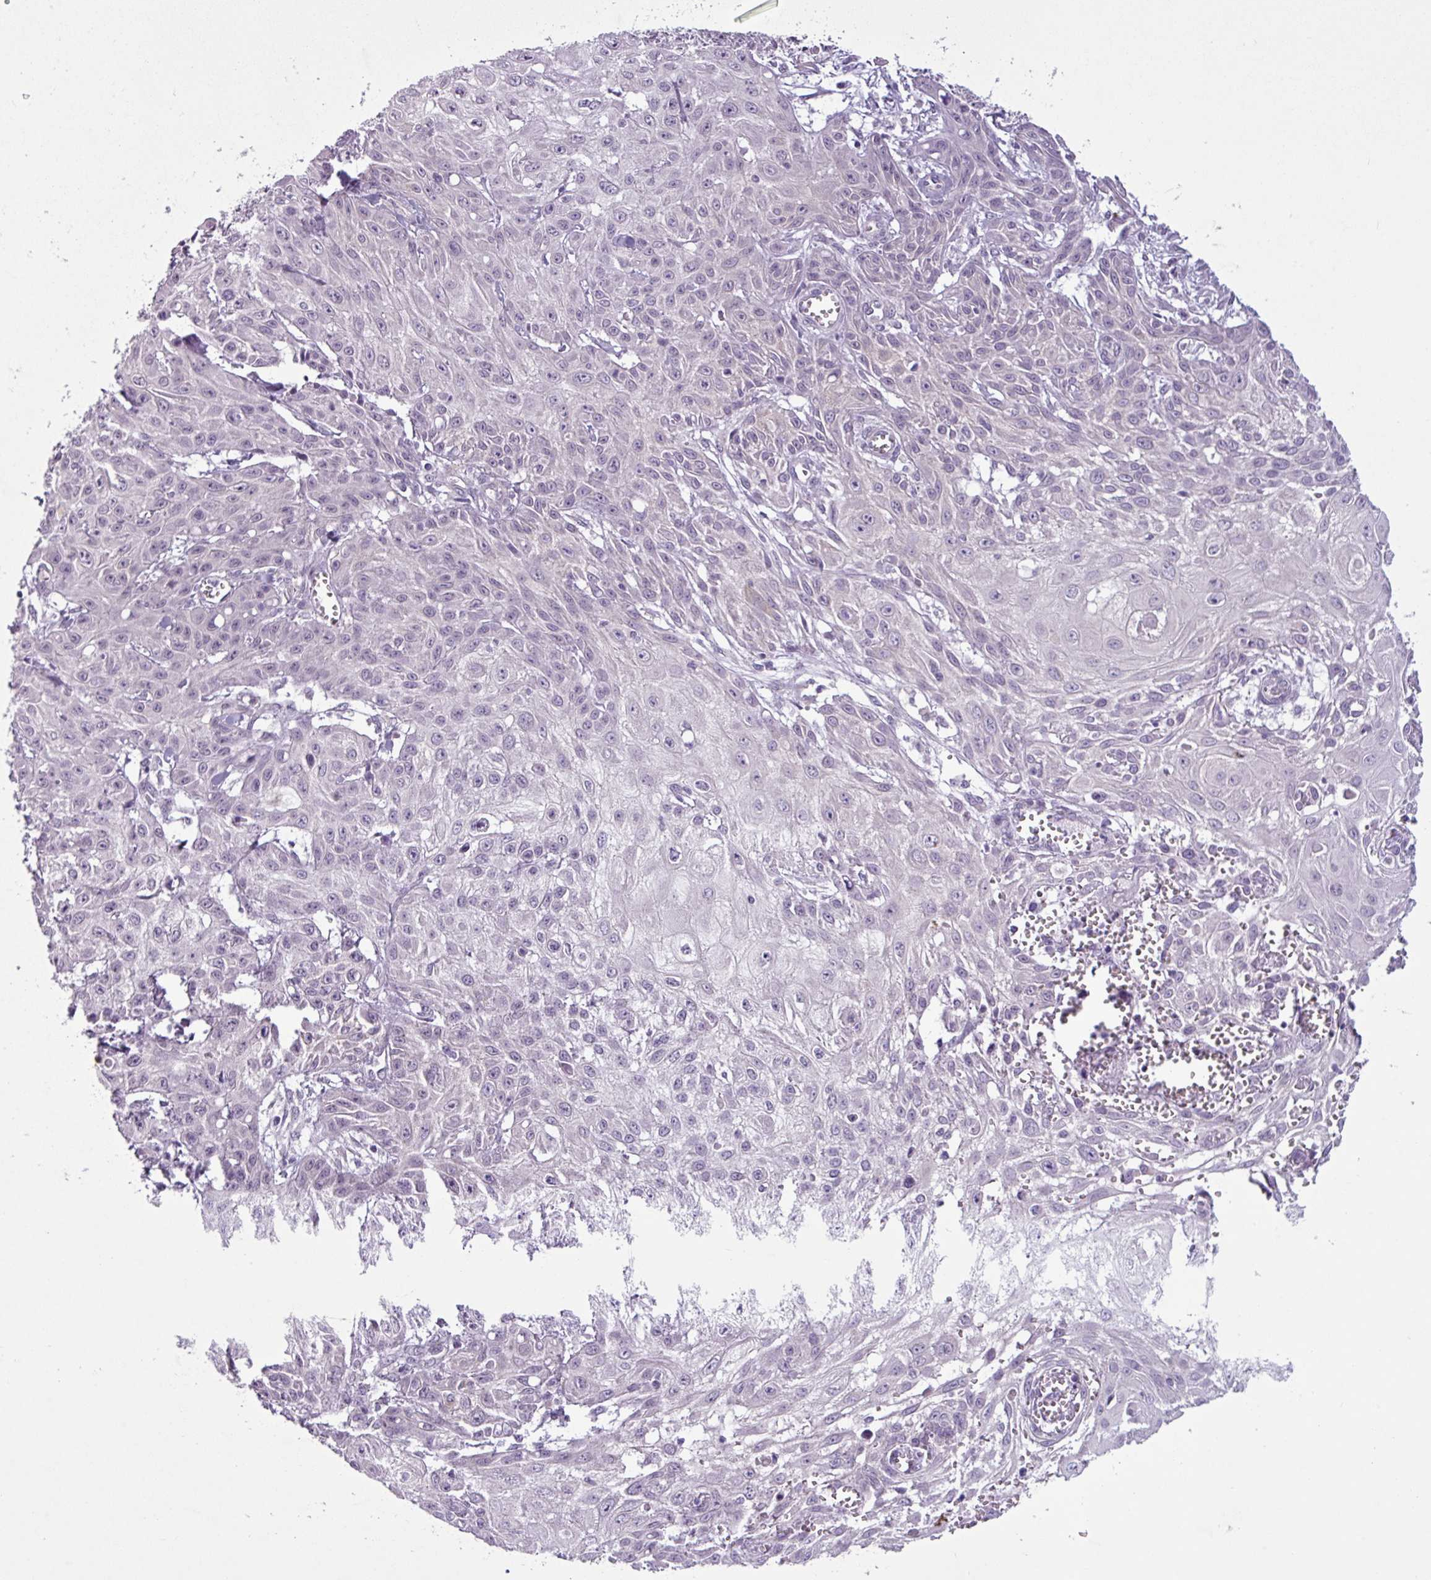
{"staining": {"intensity": "negative", "quantity": "none", "location": "none"}, "tissue": "skin cancer", "cell_type": "Tumor cells", "image_type": "cancer", "snomed": [{"axis": "morphology", "description": "Squamous cell carcinoma, NOS"}, {"axis": "topography", "description": "Skin"}, {"axis": "topography", "description": "Vulva"}], "caption": "An IHC micrograph of skin squamous cell carcinoma is shown. There is no staining in tumor cells of skin squamous cell carcinoma.", "gene": "C9orf24", "patient": {"sex": "female", "age": 71}}